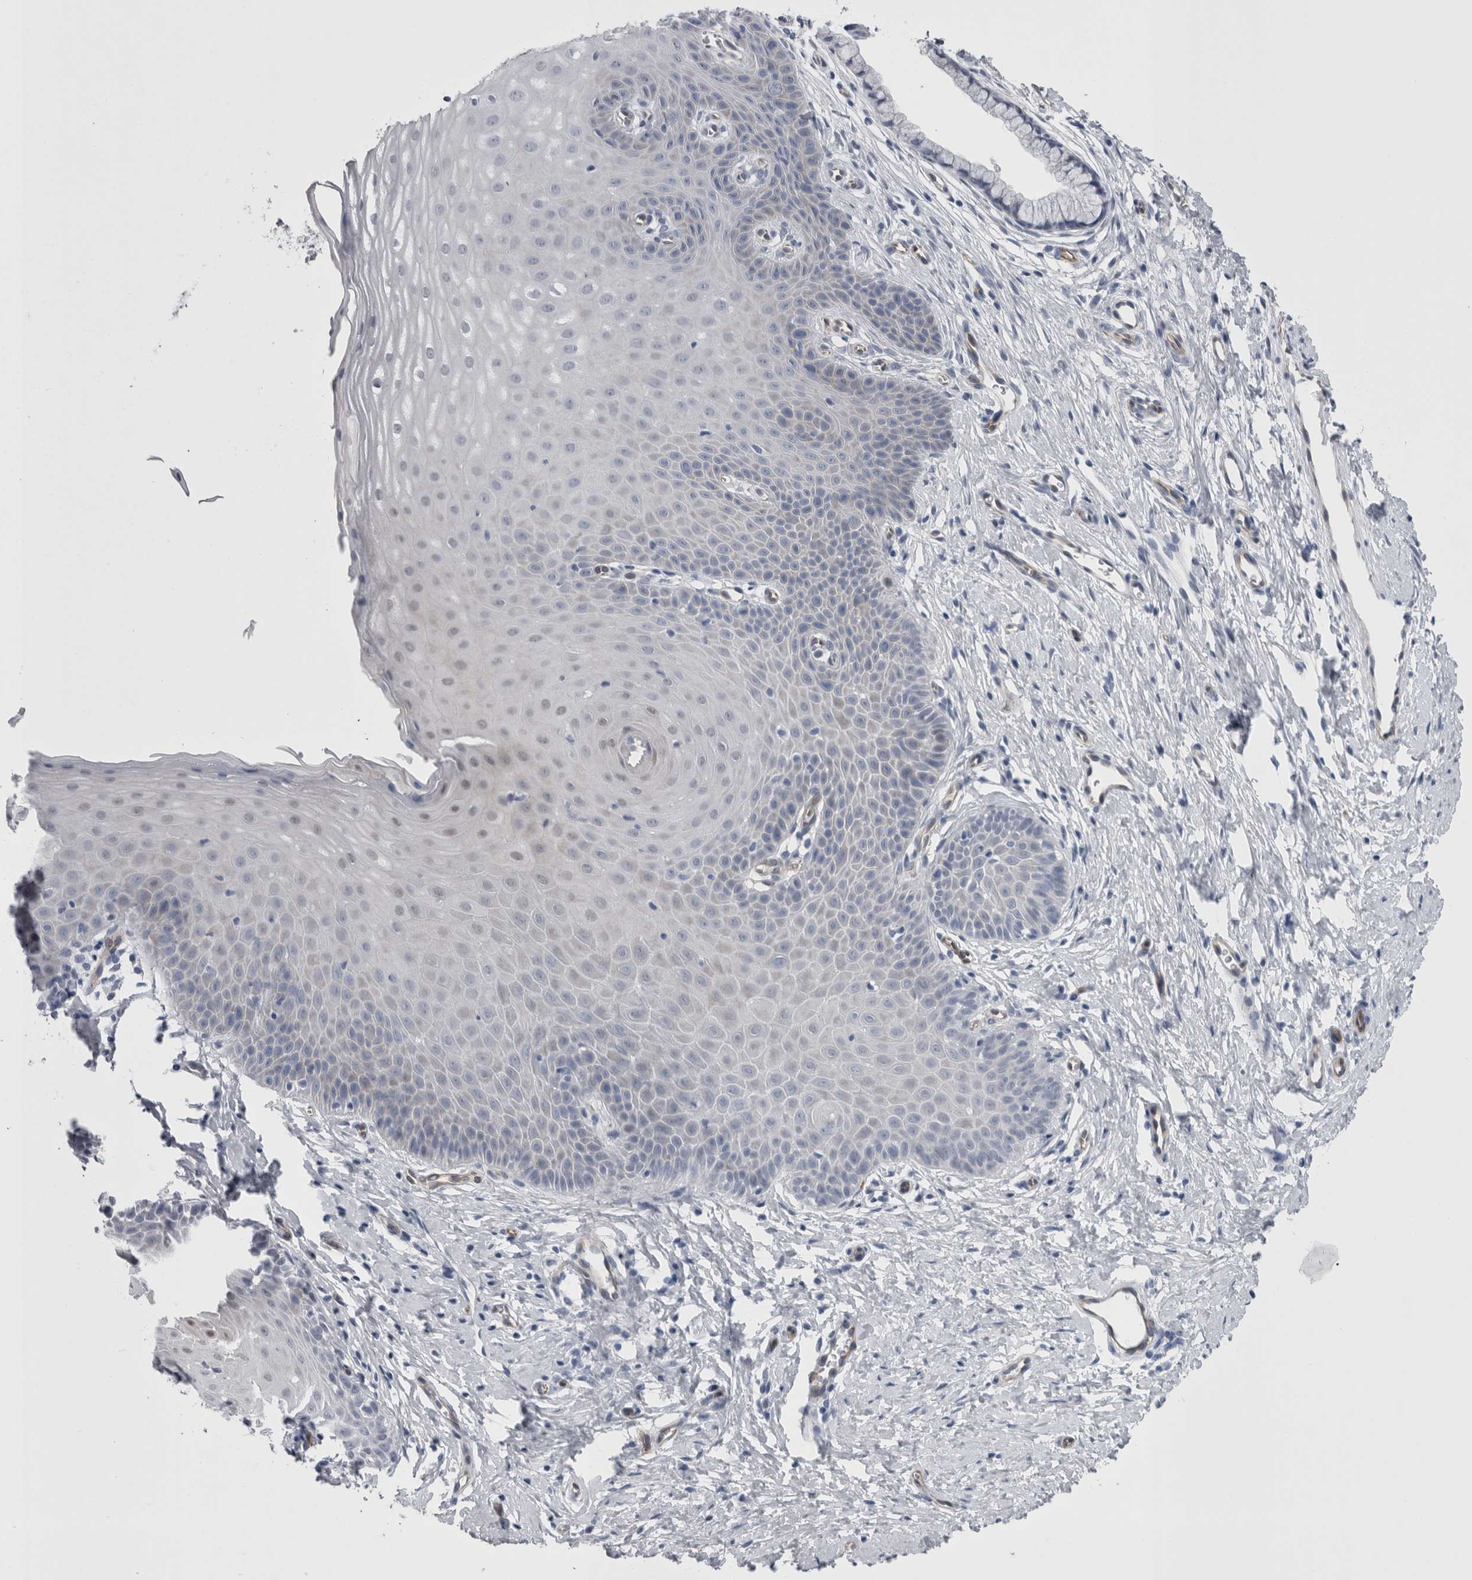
{"staining": {"intensity": "negative", "quantity": "none", "location": "none"}, "tissue": "cervix", "cell_type": "Glandular cells", "image_type": "normal", "snomed": [{"axis": "morphology", "description": "Normal tissue, NOS"}, {"axis": "topography", "description": "Cervix"}], "caption": "An image of human cervix is negative for staining in glandular cells. (Brightfield microscopy of DAB IHC at high magnification).", "gene": "VWDE", "patient": {"sex": "female", "age": 36}}